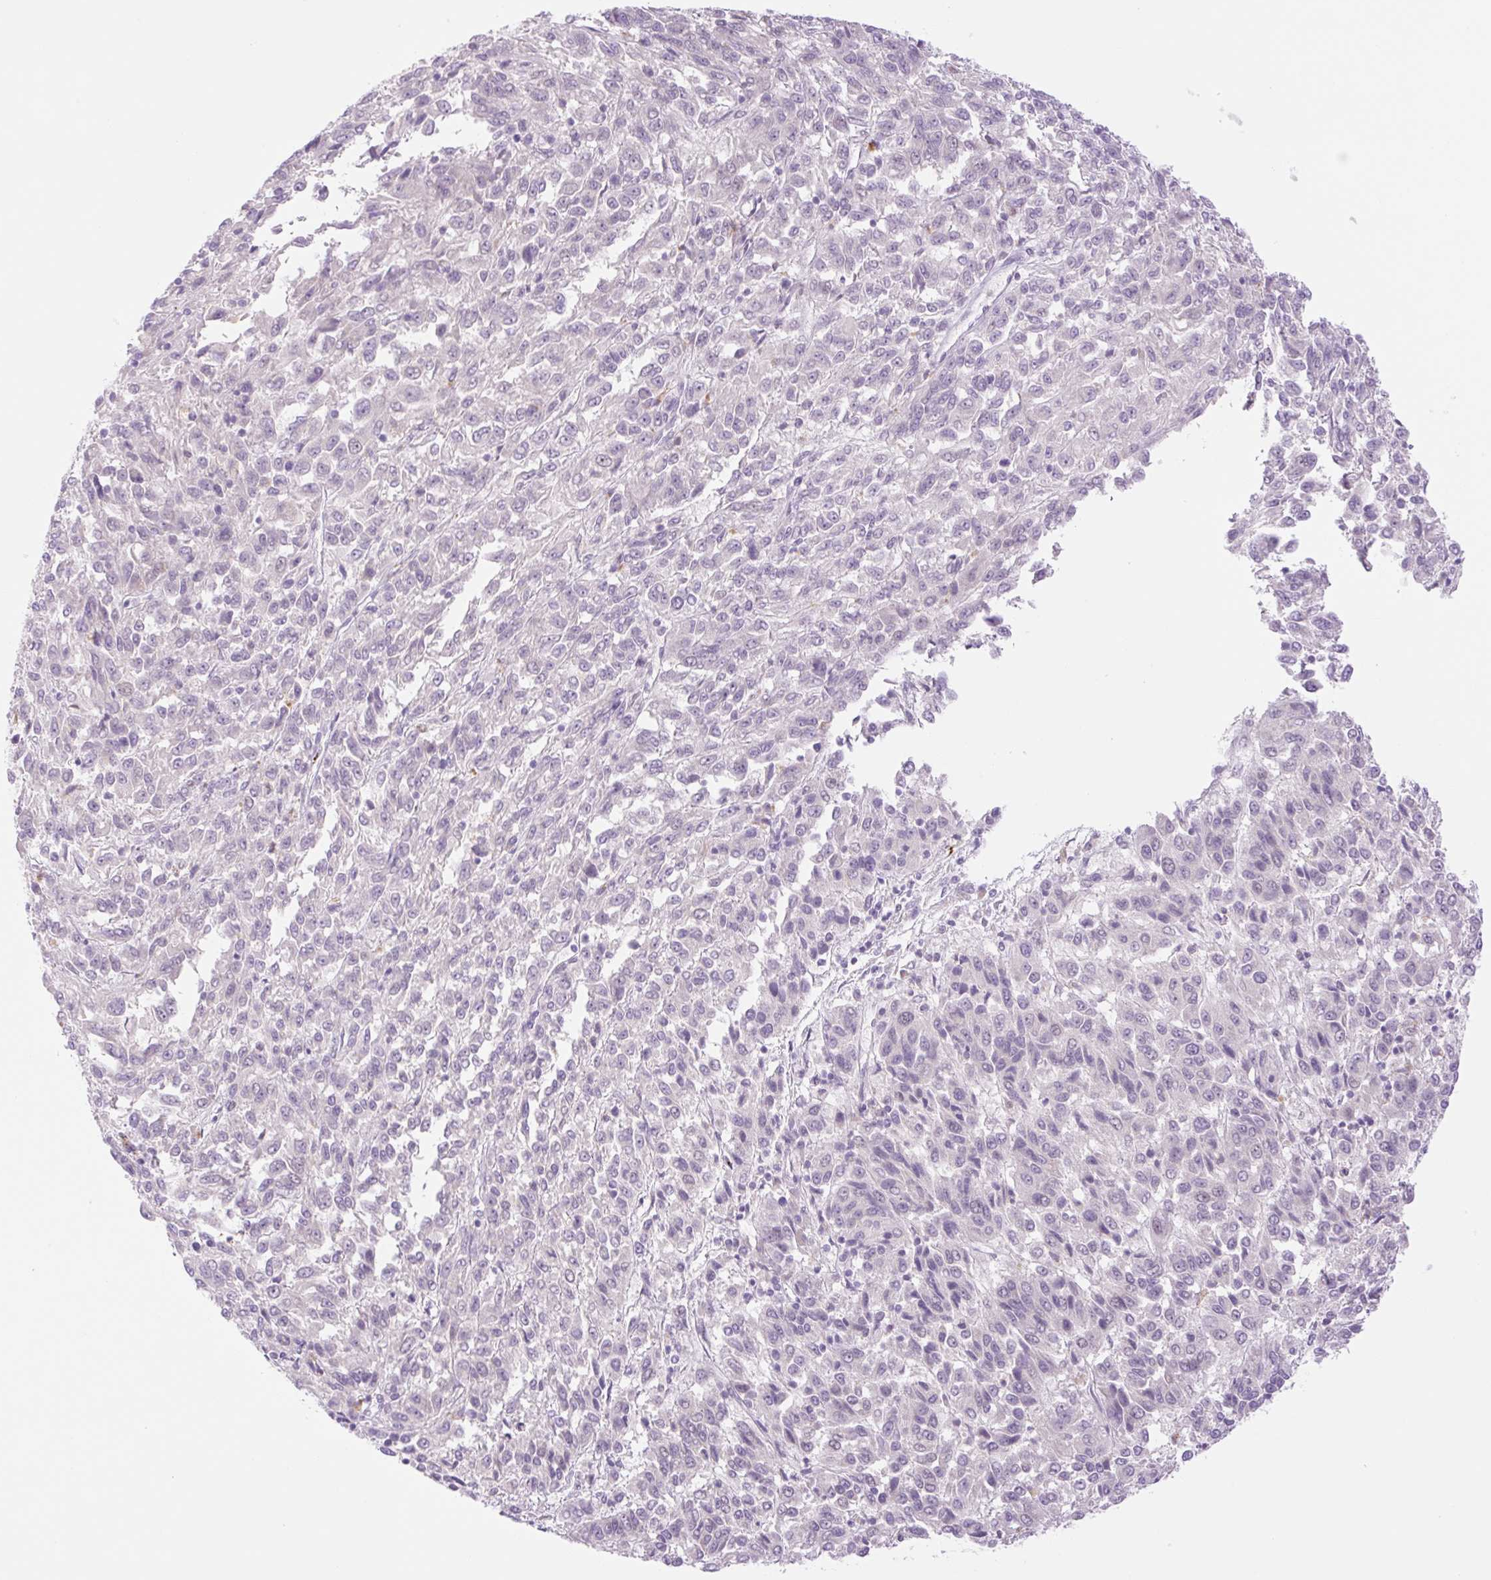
{"staining": {"intensity": "negative", "quantity": "none", "location": "none"}, "tissue": "melanoma", "cell_type": "Tumor cells", "image_type": "cancer", "snomed": [{"axis": "morphology", "description": "Malignant melanoma, Metastatic site"}, {"axis": "topography", "description": "Lung"}], "caption": "Photomicrograph shows no significant protein positivity in tumor cells of melanoma.", "gene": "SPRYD4", "patient": {"sex": "male", "age": 64}}